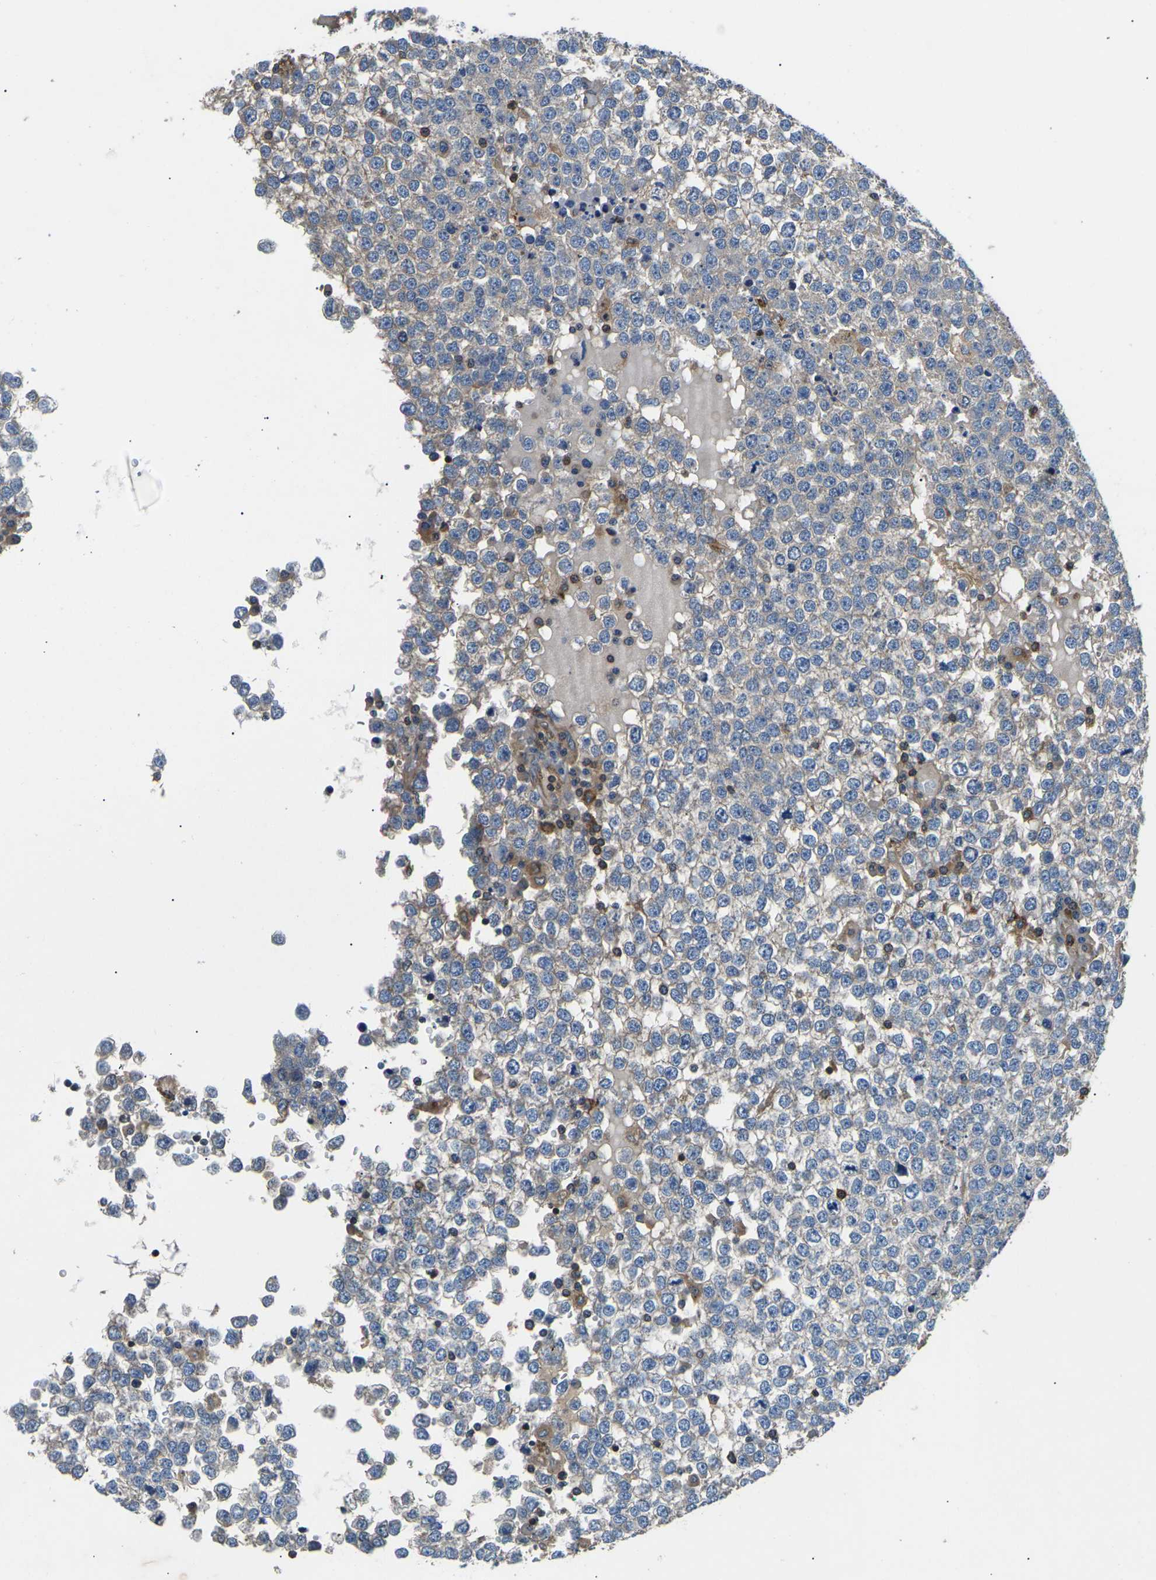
{"staining": {"intensity": "negative", "quantity": "none", "location": "none"}, "tissue": "testis cancer", "cell_type": "Tumor cells", "image_type": "cancer", "snomed": [{"axis": "morphology", "description": "Seminoma, NOS"}, {"axis": "topography", "description": "Testis"}], "caption": "IHC photomicrograph of seminoma (testis) stained for a protein (brown), which reveals no positivity in tumor cells.", "gene": "KCNJ15", "patient": {"sex": "male", "age": 65}}